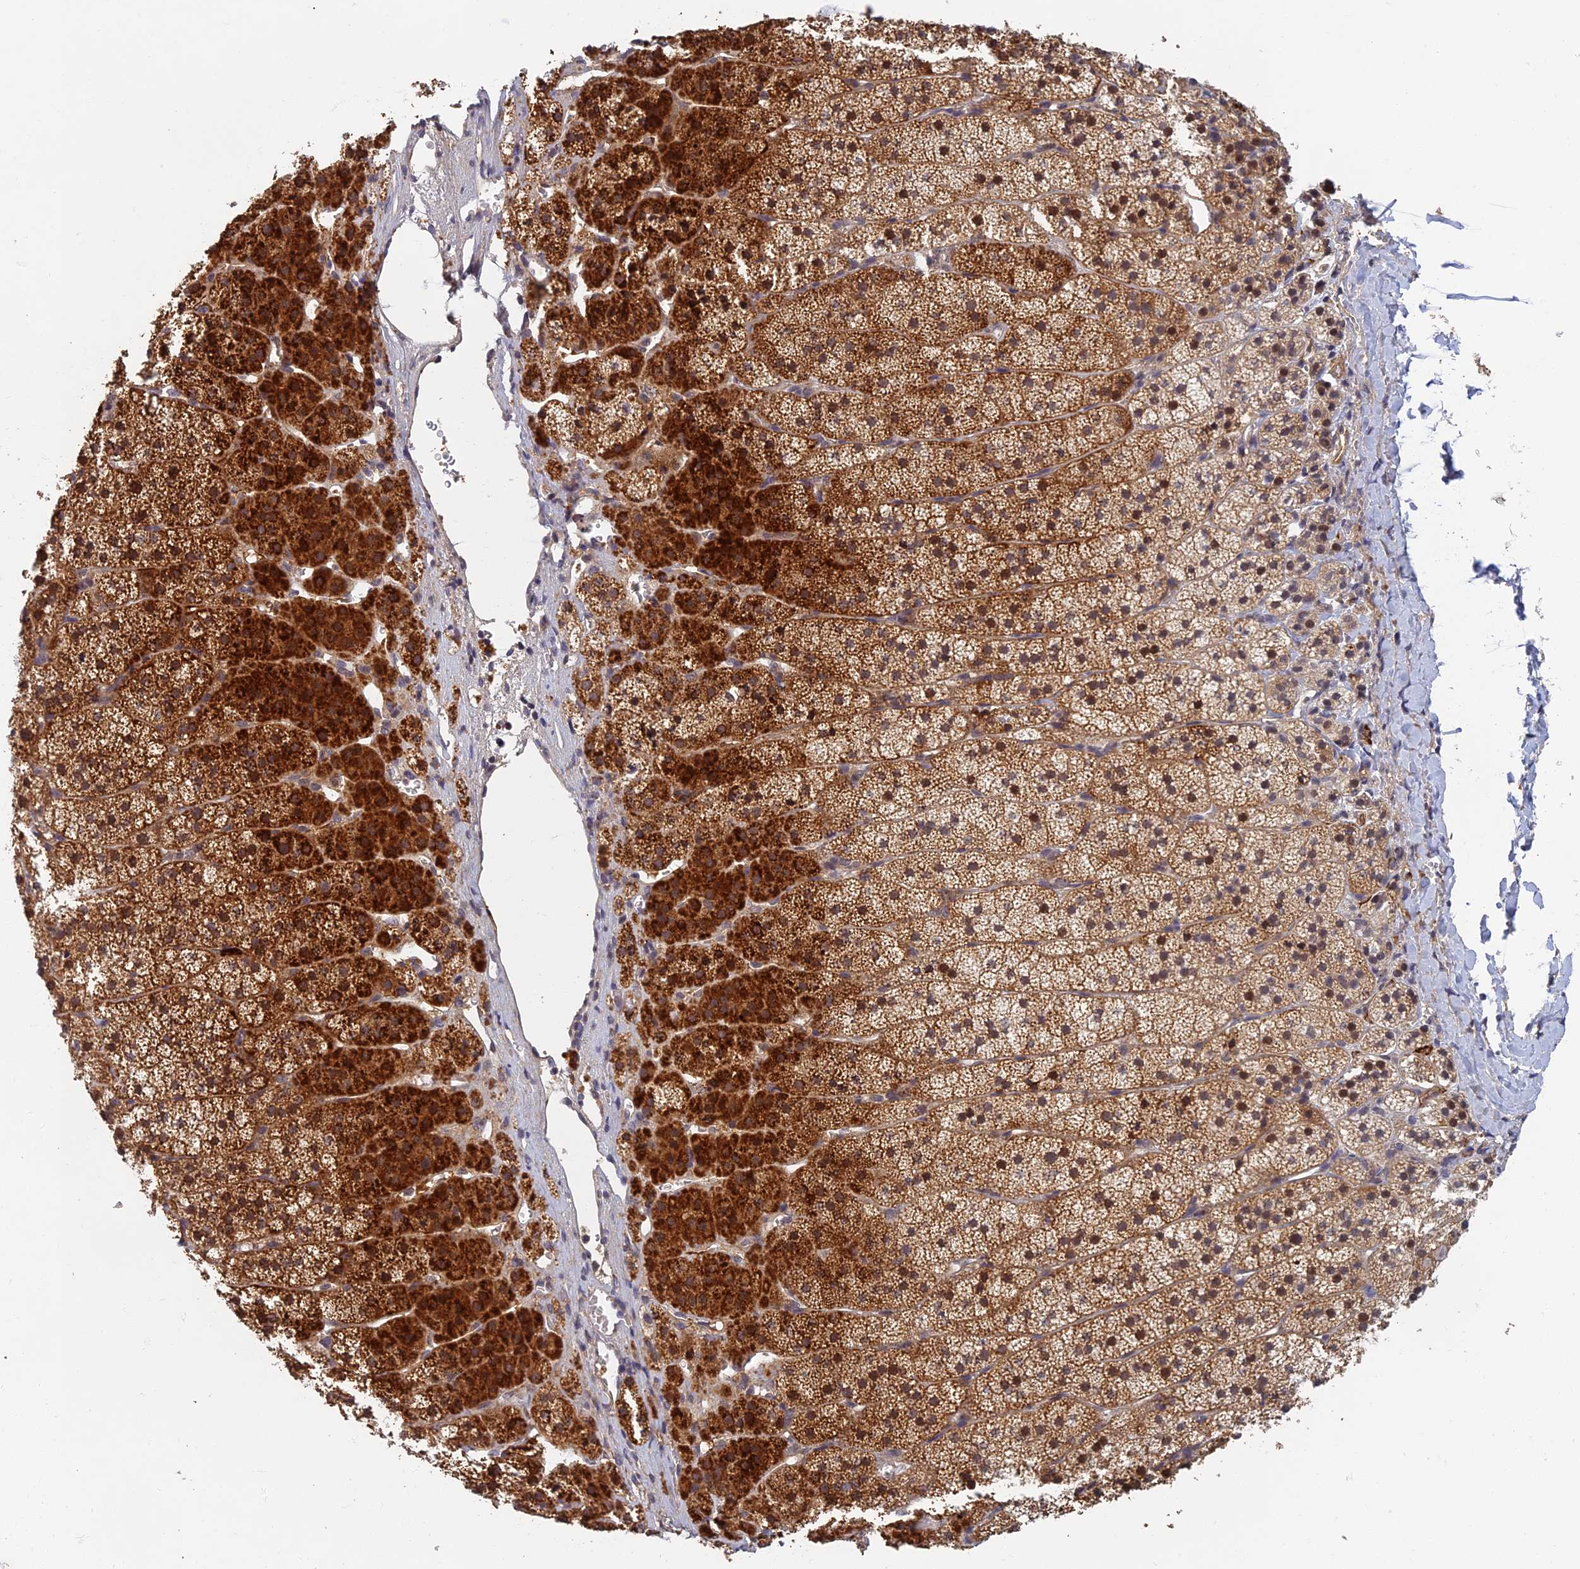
{"staining": {"intensity": "strong", "quantity": "25%-75%", "location": "cytoplasmic/membranous"}, "tissue": "adrenal gland", "cell_type": "Glandular cells", "image_type": "normal", "snomed": [{"axis": "morphology", "description": "Normal tissue, NOS"}, {"axis": "topography", "description": "Adrenal gland"}], "caption": "Glandular cells exhibit high levels of strong cytoplasmic/membranous staining in about 25%-75% of cells in normal human adrenal gland.", "gene": "EARS2", "patient": {"sex": "female", "age": 44}}